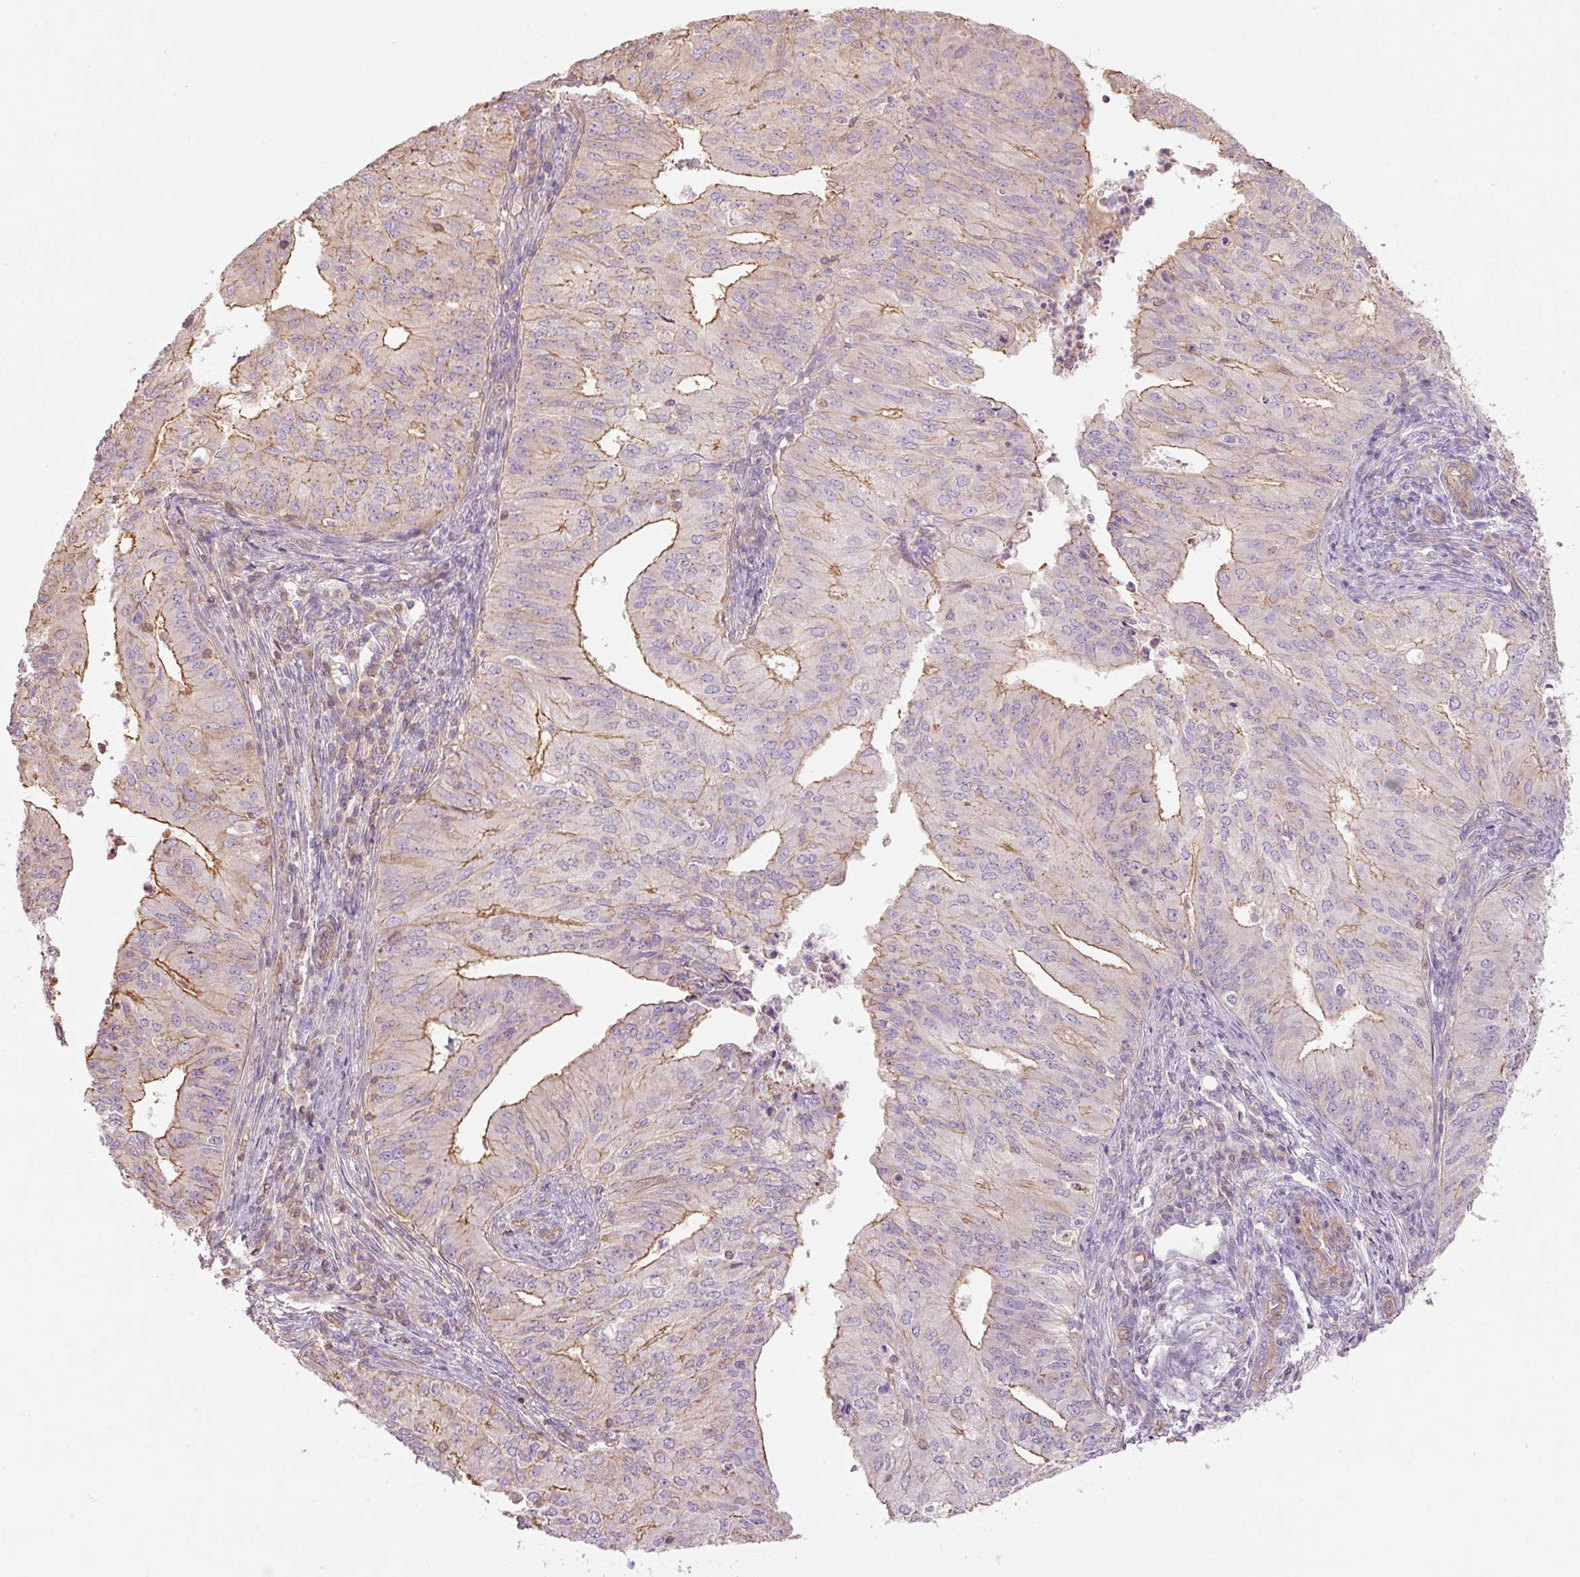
{"staining": {"intensity": "moderate", "quantity": "<25%", "location": "cytoplasmic/membranous"}, "tissue": "endometrial cancer", "cell_type": "Tumor cells", "image_type": "cancer", "snomed": [{"axis": "morphology", "description": "Adenocarcinoma, NOS"}, {"axis": "topography", "description": "Endometrium"}], "caption": "Human endometrial adenocarcinoma stained with a protein marker shows moderate staining in tumor cells.", "gene": "PPP1R1B", "patient": {"sex": "female", "age": 50}}